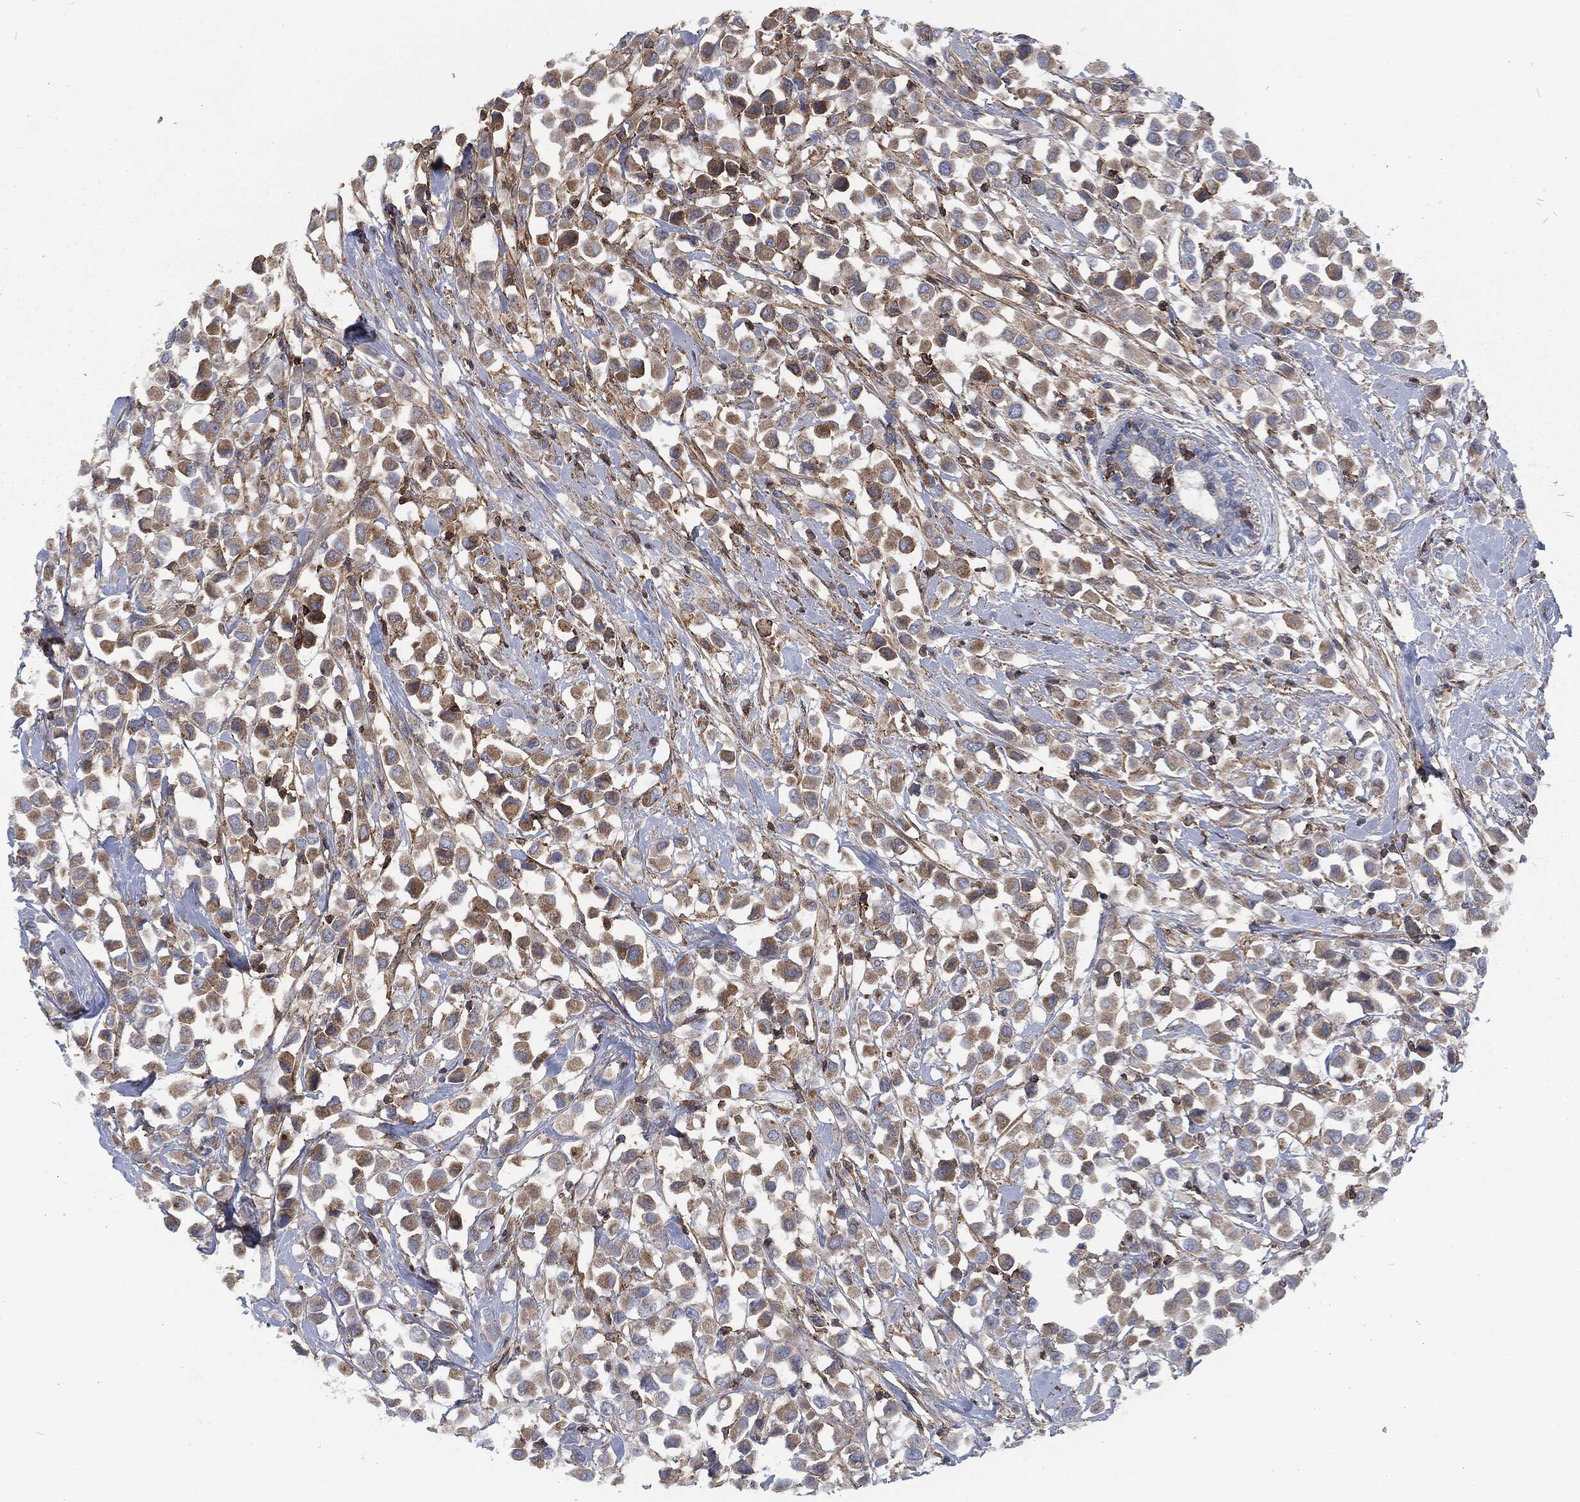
{"staining": {"intensity": "moderate", "quantity": ">75%", "location": "cytoplasmic/membranous"}, "tissue": "breast cancer", "cell_type": "Tumor cells", "image_type": "cancer", "snomed": [{"axis": "morphology", "description": "Duct carcinoma"}, {"axis": "topography", "description": "Breast"}], "caption": "Protein staining of breast intraductal carcinoma tissue shows moderate cytoplasmic/membranous staining in approximately >75% of tumor cells.", "gene": "LGALS9", "patient": {"sex": "female", "age": 61}}